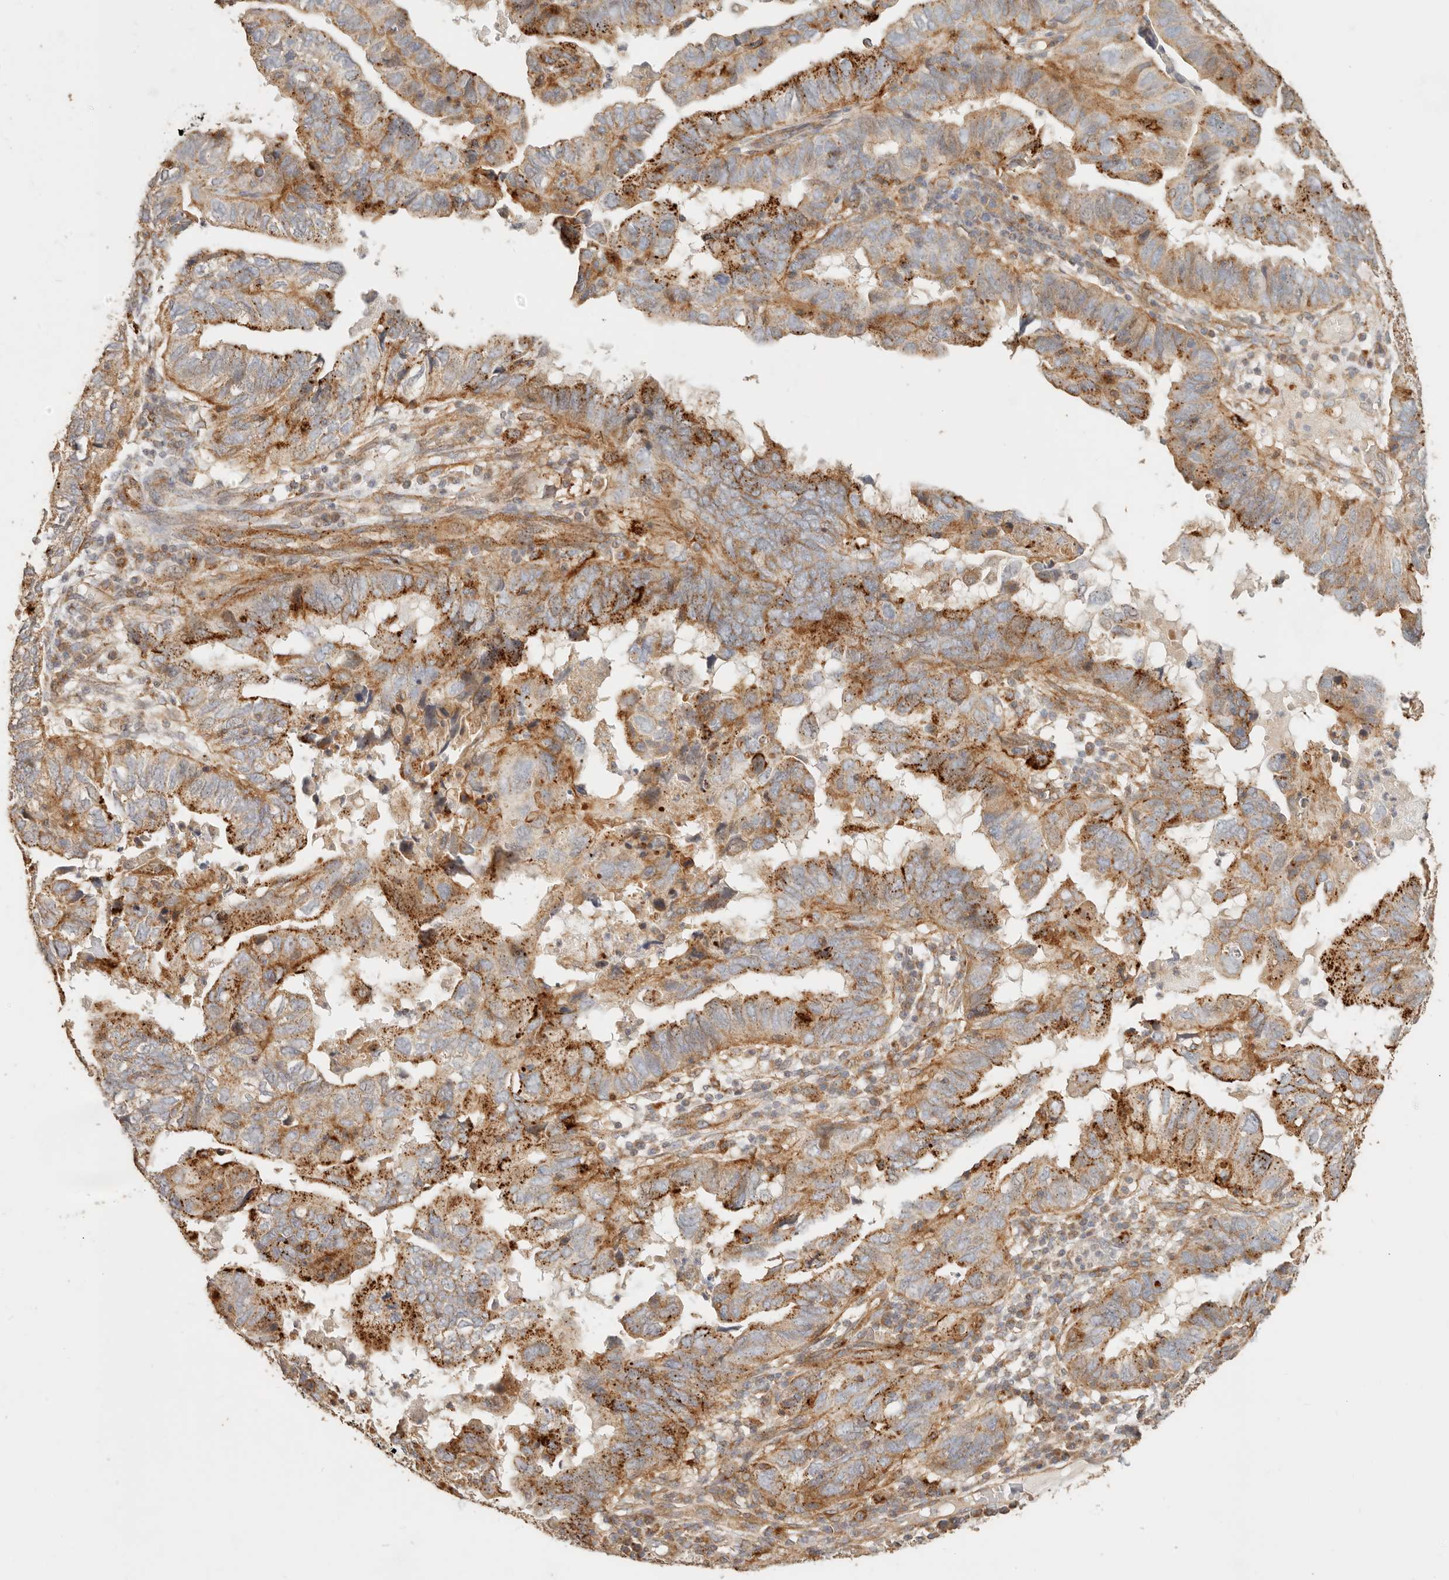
{"staining": {"intensity": "moderate", "quantity": ">75%", "location": "cytoplasmic/membranous"}, "tissue": "endometrial cancer", "cell_type": "Tumor cells", "image_type": "cancer", "snomed": [{"axis": "morphology", "description": "Adenocarcinoma, NOS"}, {"axis": "topography", "description": "Uterus"}], "caption": "The image reveals a brown stain indicating the presence of a protein in the cytoplasmic/membranous of tumor cells in endometrial cancer (adenocarcinoma).", "gene": "PTPN22", "patient": {"sex": "female", "age": 77}}